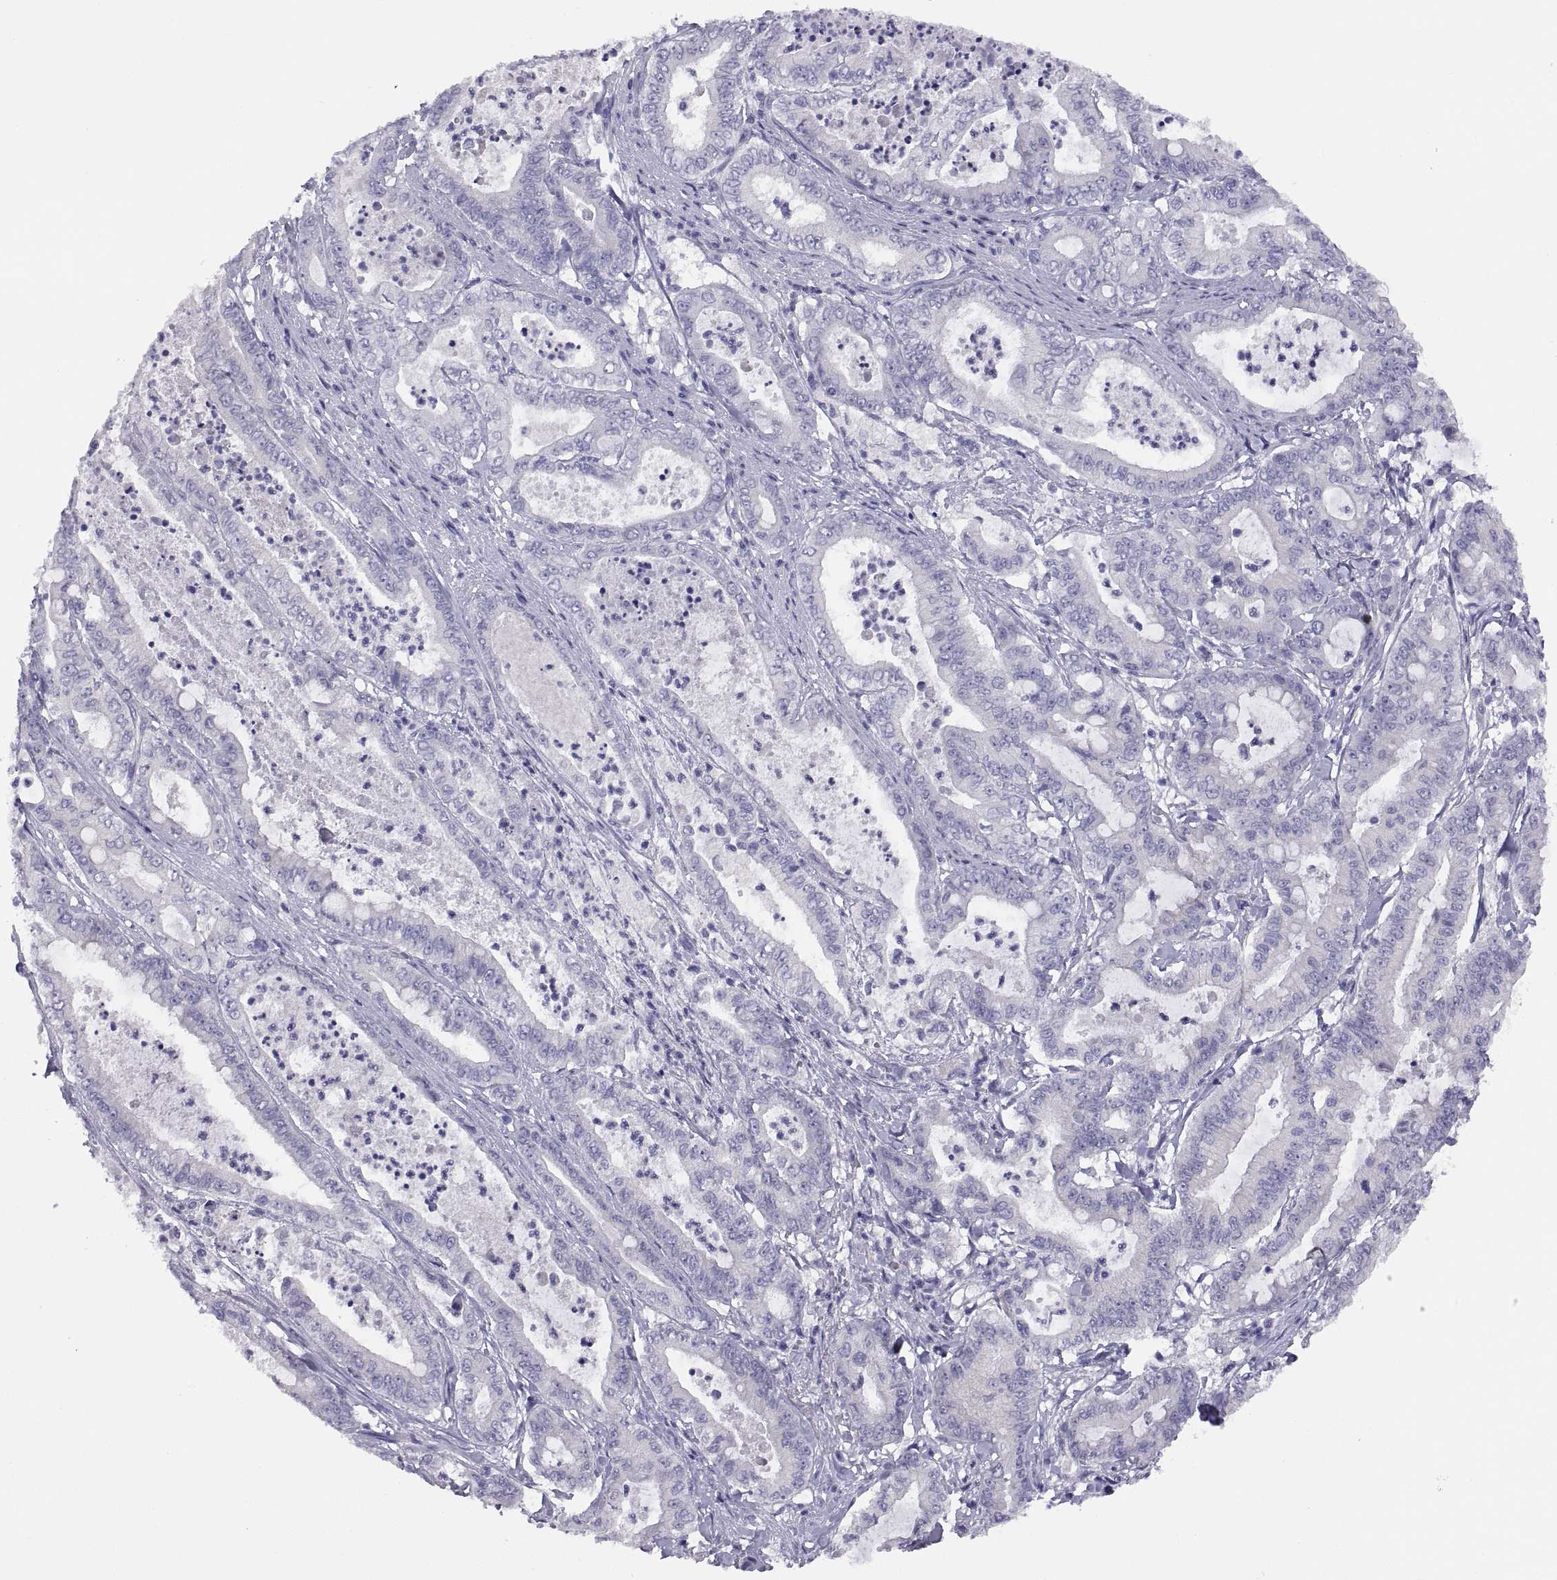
{"staining": {"intensity": "negative", "quantity": "none", "location": "none"}, "tissue": "pancreatic cancer", "cell_type": "Tumor cells", "image_type": "cancer", "snomed": [{"axis": "morphology", "description": "Adenocarcinoma, NOS"}, {"axis": "topography", "description": "Pancreas"}], "caption": "An IHC image of pancreatic cancer is shown. There is no staining in tumor cells of pancreatic cancer. (Stains: DAB (3,3'-diaminobenzidine) immunohistochemistry with hematoxylin counter stain, Microscopy: brightfield microscopy at high magnification).", "gene": "STRC", "patient": {"sex": "male", "age": 71}}